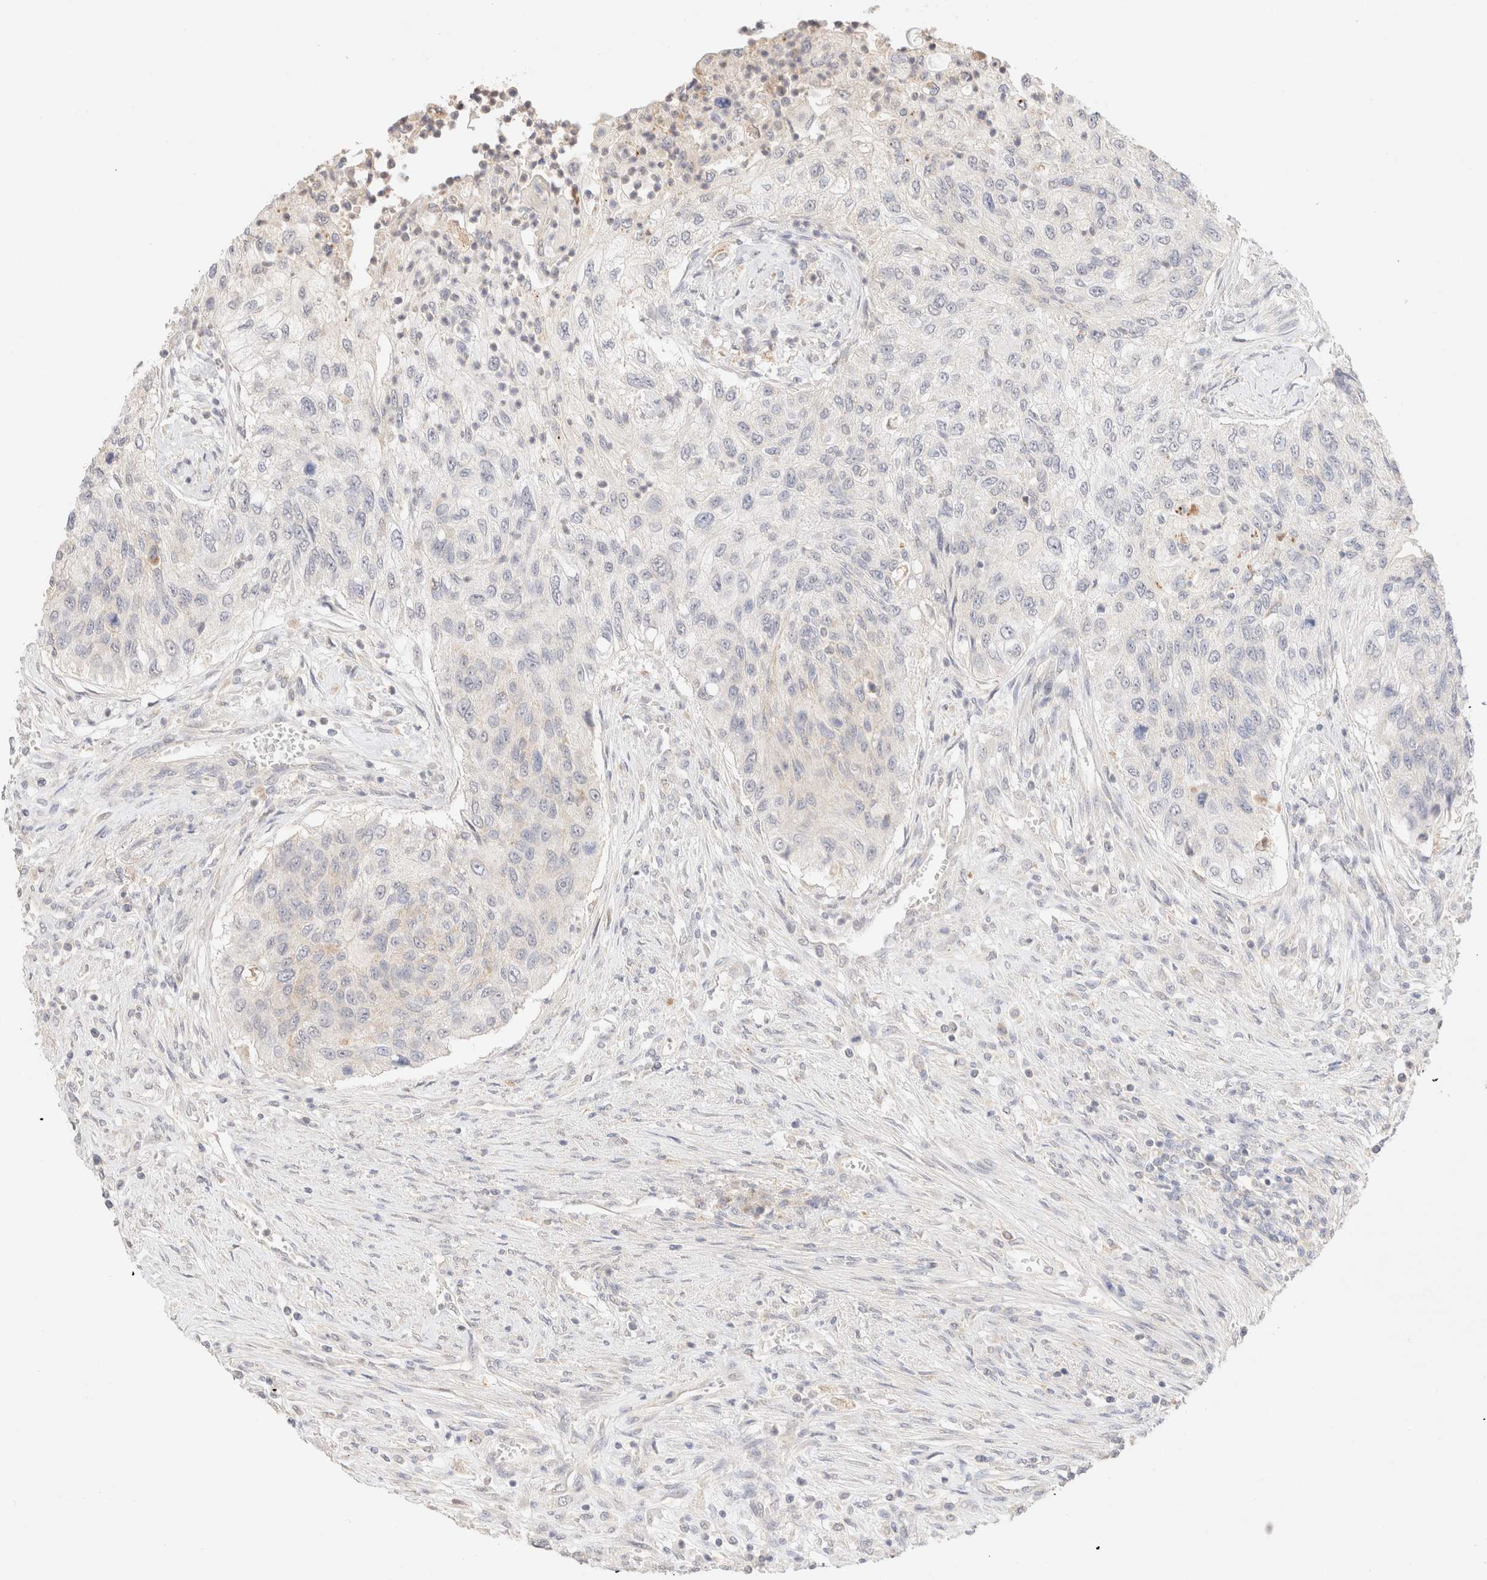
{"staining": {"intensity": "negative", "quantity": "none", "location": "none"}, "tissue": "urothelial cancer", "cell_type": "Tumor cells", "image_type": "cancer", "snomed": [{"axis": "morphology", "description": "Urothelial carcinoma, High grade"}, {"axis": "topography", "description": "Urinary bladder"}], "caption": "DAB immunohistochemical staining of human urothelial carcinoma (high-grade) reveals no significant expression in tumor cells.", "gene": "SNTB1", "patient": {"sex": "female", "age": 60}}